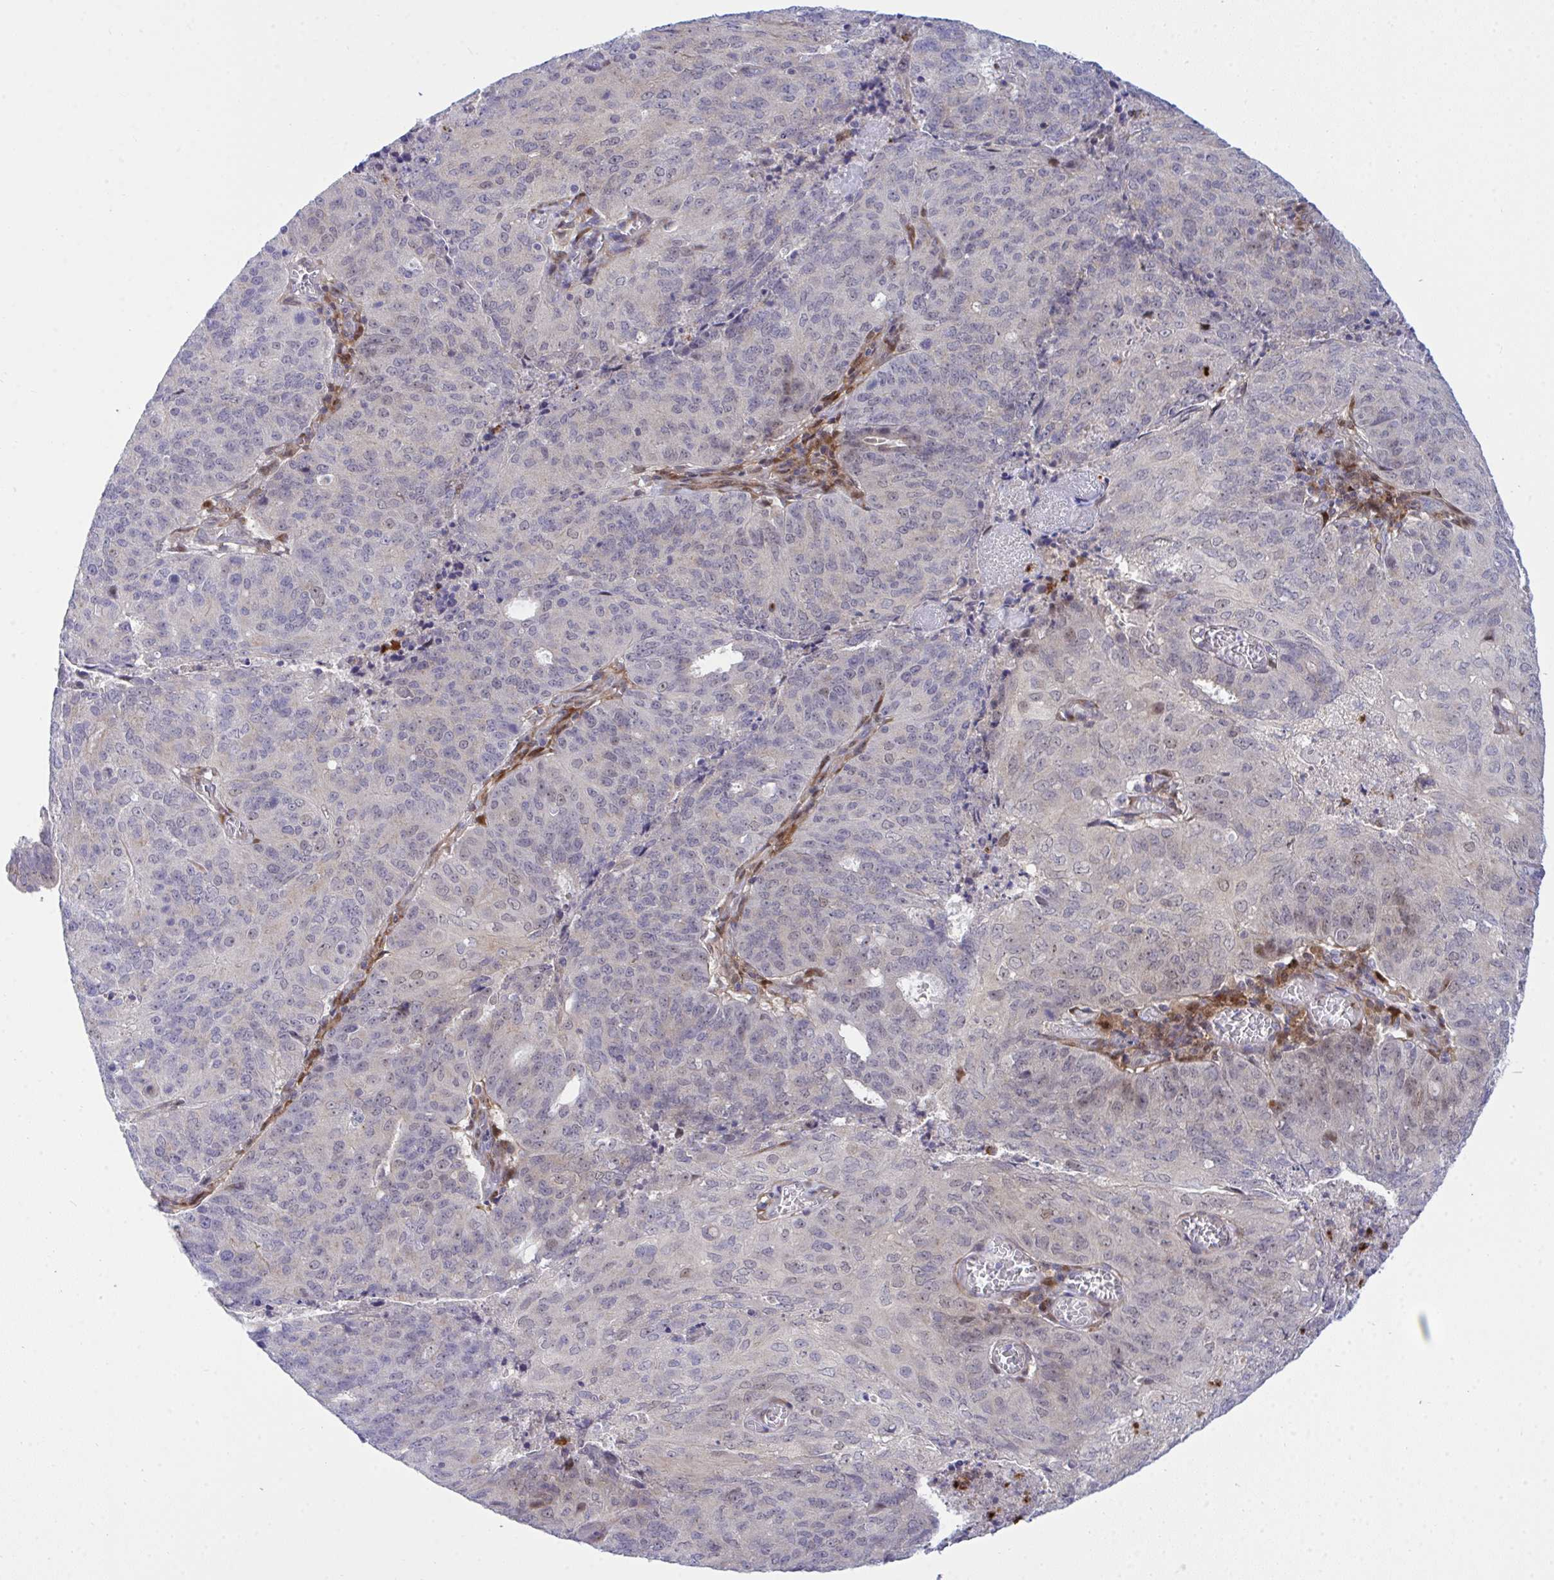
{"staining": {"intensity": "negative", "quantity": "none", "location": "none"}, "tissue": "endometrial cancer", "cell_type": "Tumor cells", "image_type": "cancer", "snomed": [{"axis": "morphology", "description": "Adenocarcinoma, NOS"}, {"axis": "topography", "description": "Endometrium"}], "caption": "Tumor cells show no significant staining in adenocarcinoma (endometrial).", "gene": "ZNF554", "patient": {"sex": "female", "age": 82}}